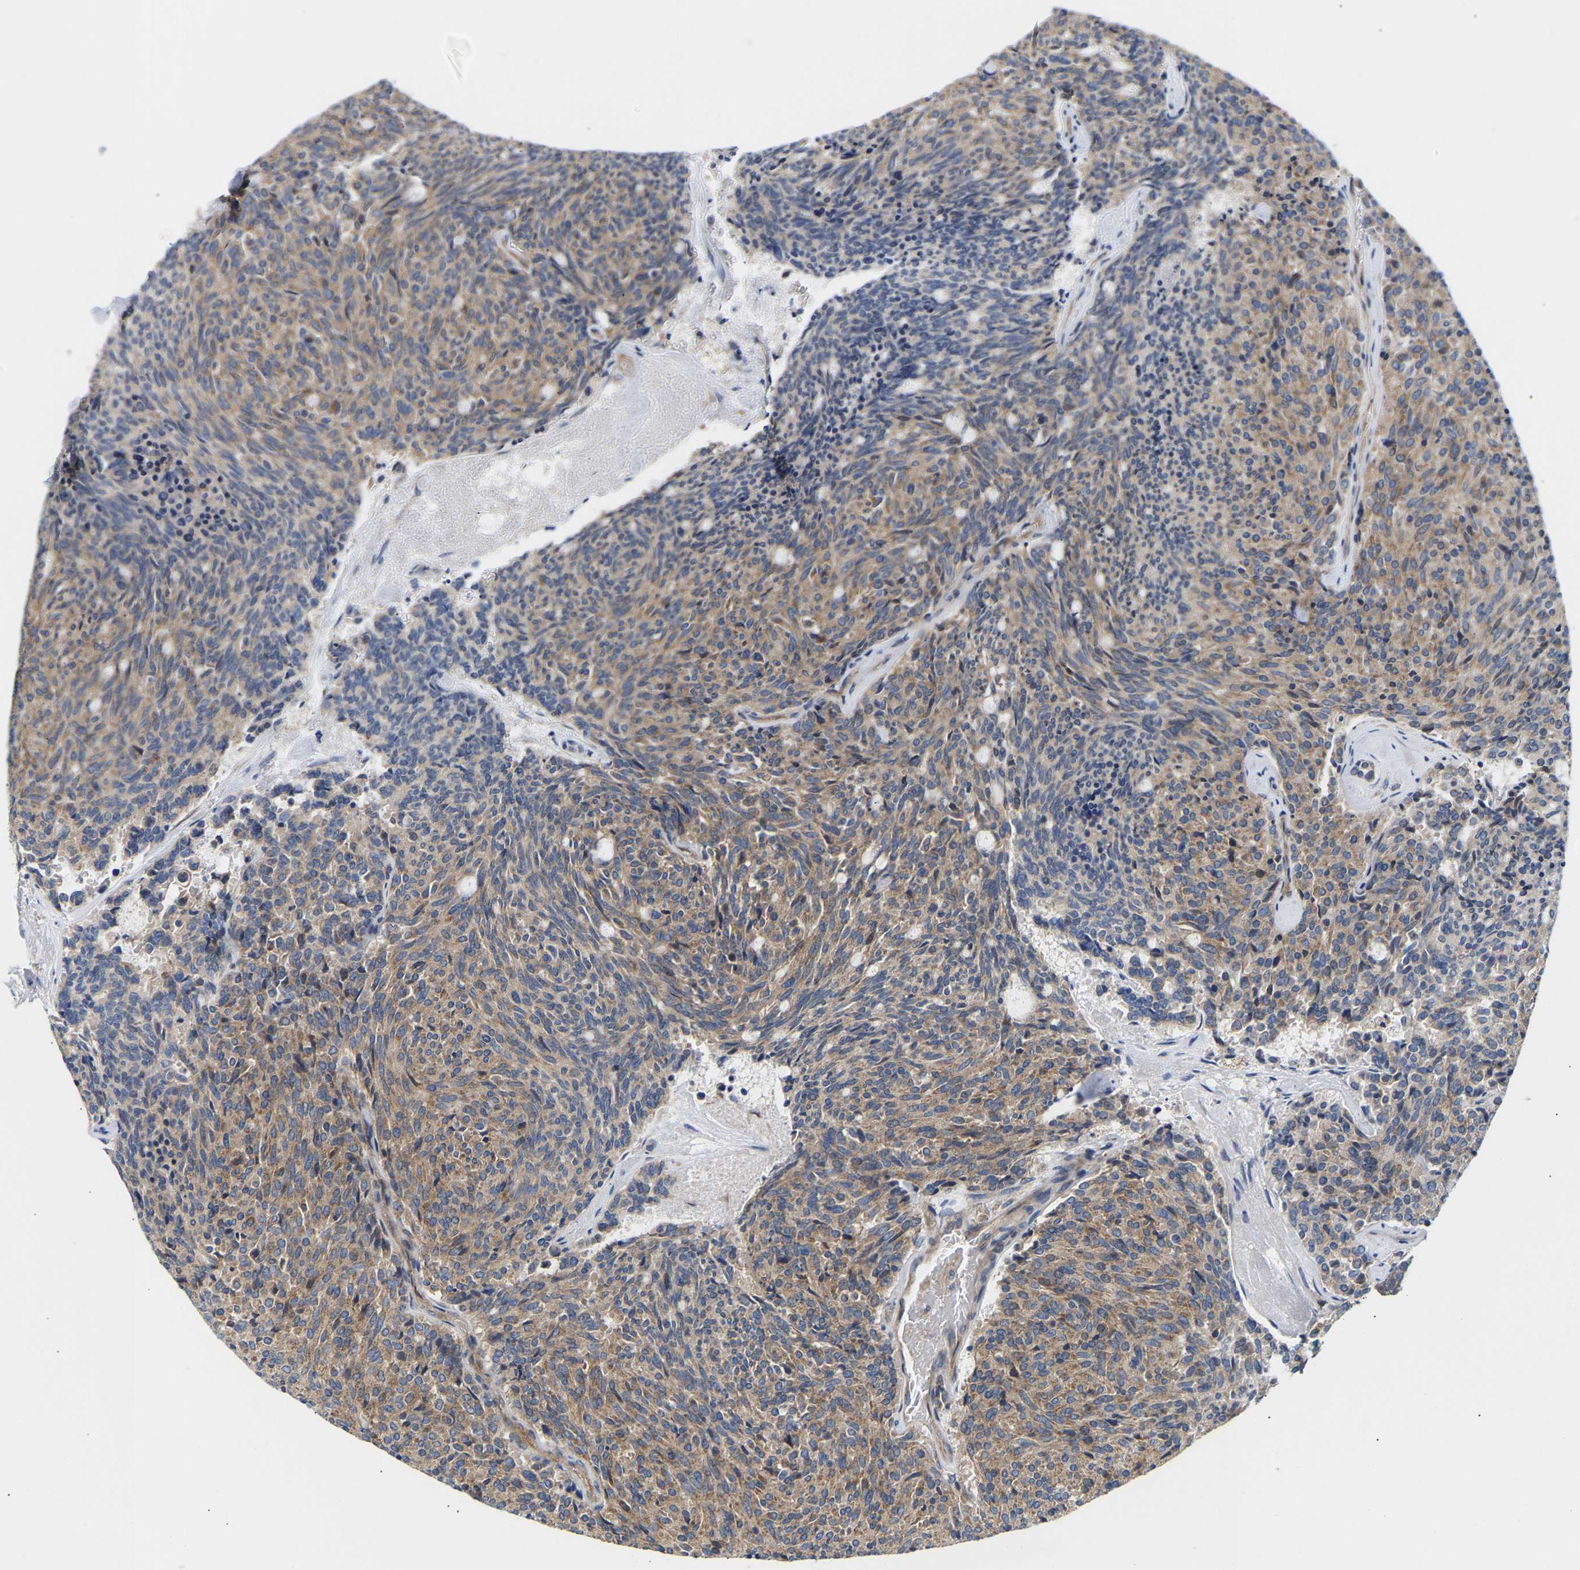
{"staining": {"intensity": "weak", "quantity": ">75%", "location": "cytoplasmic/membranous"}, "tissue": "carcinoid", "cell_type": "Tumor cells", "image_type": "cancer", "snomed": [{"axis": "morphology", "description": "Carcinoid, malignant, NOS"}, {"axis": "topography", "description": "Pancreas"}], "caption": "An IHC photomicrograph of tumor tissue is shown. Protein staining in brown labels weak cytoplasmic/membranous positivity in carcinoid (malignant) within tumor cells.", "gene": "AIMP2", "patient": {"sex": "female", "age": 54}}